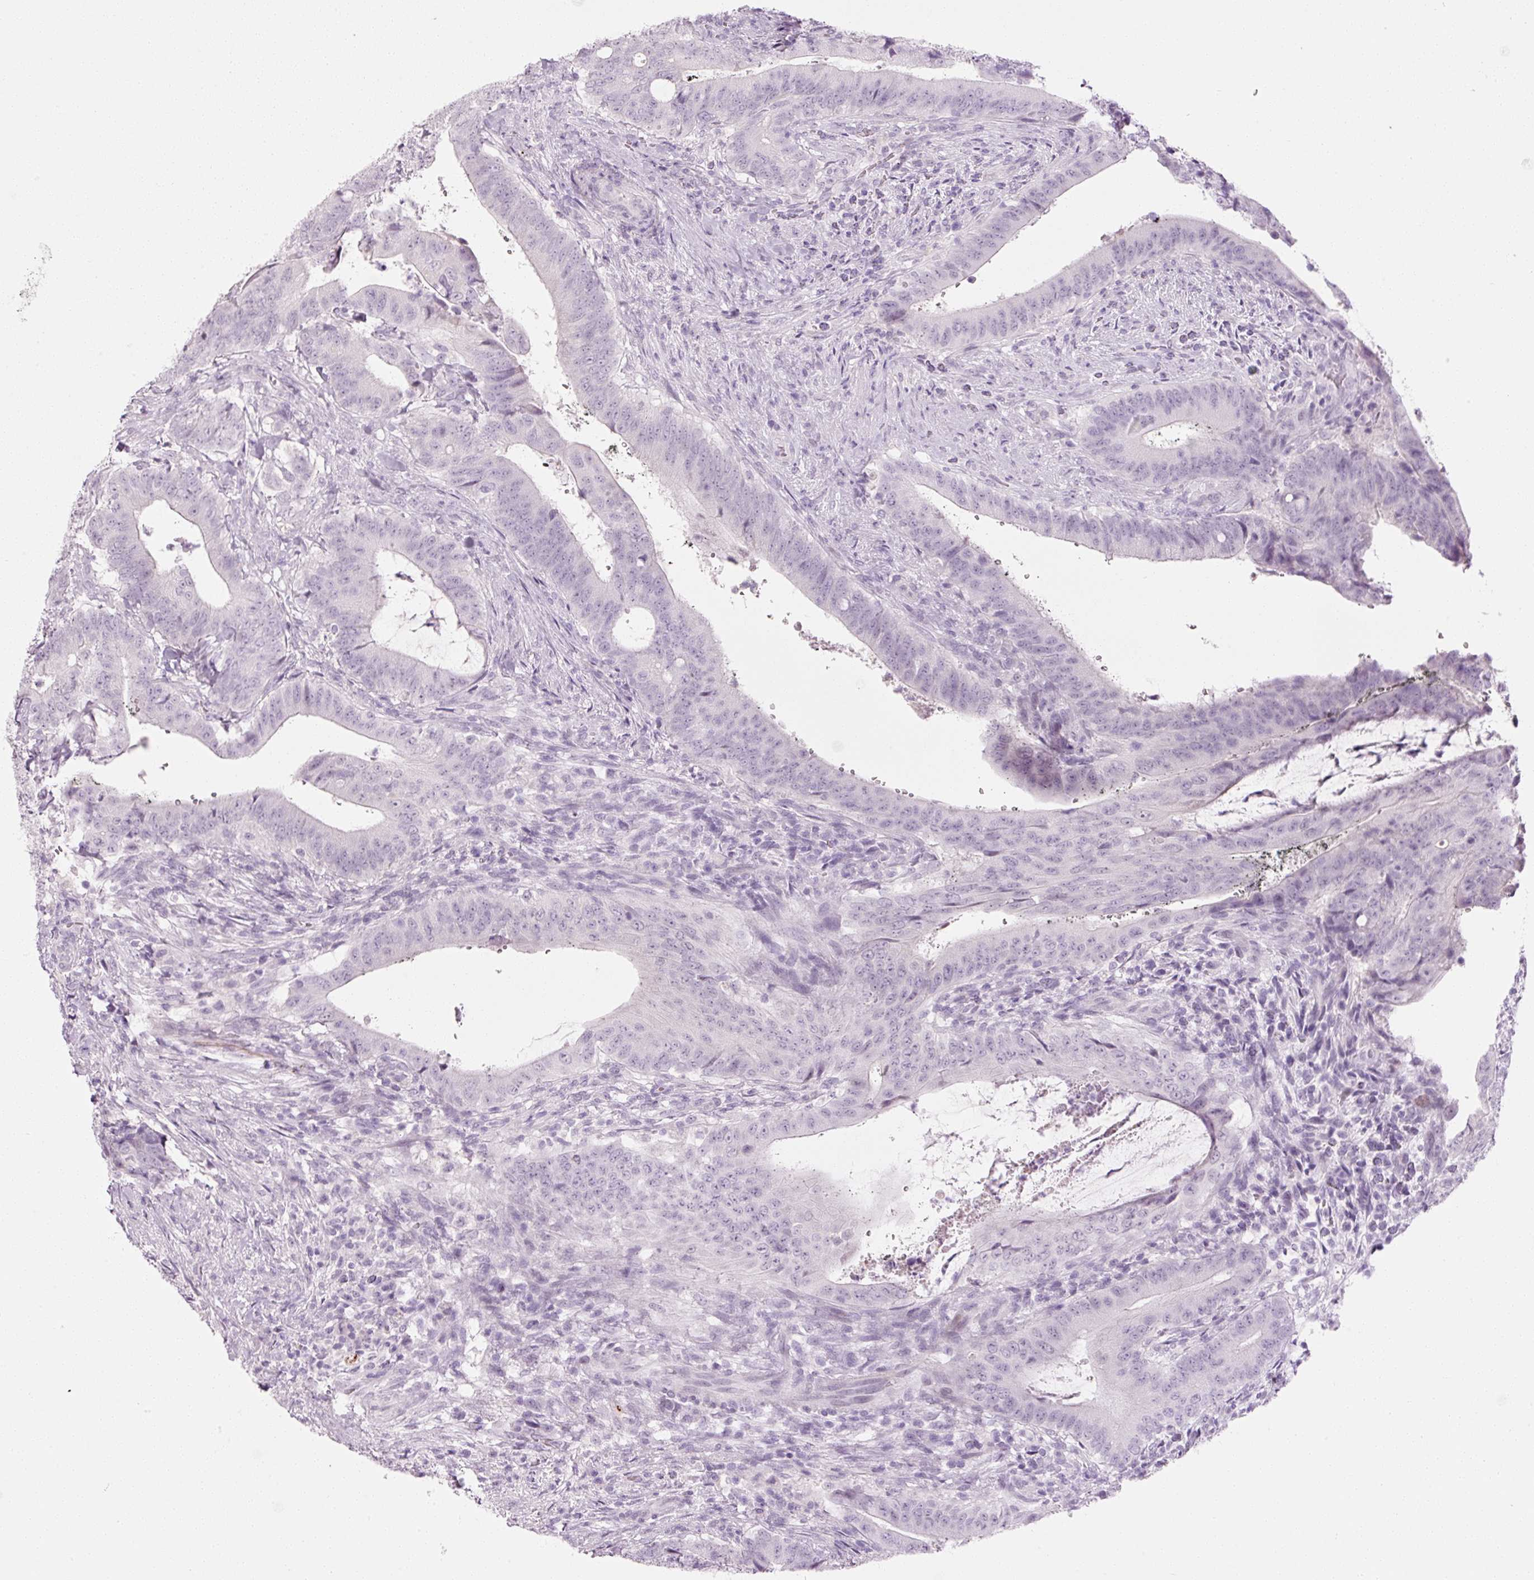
{"staining": {"intensity": "negative", "quantity": "none", "location": "none"}, "tissue": "colorectal cancer", "cell_type": "Tumor cells", "image_type": "cancer", "snomed": [{"axis": "morphology", "description": "Adenocarcinoma, NOS"}, {"axis": "topography", "description": "Colon"}], "caption": "Immunohistochemical staining of colorectal cancer shows no significant staining in tumor cells. Brightfield microscopy of immunohistochemistry (IHC) stained with DAB (3,3'-diaminobenzidine) (brown) and hematoxylin (blue), captured at high magnification.", "gene": "ANKRD20A1", "patient": {"sex": "female", "age": 43}}